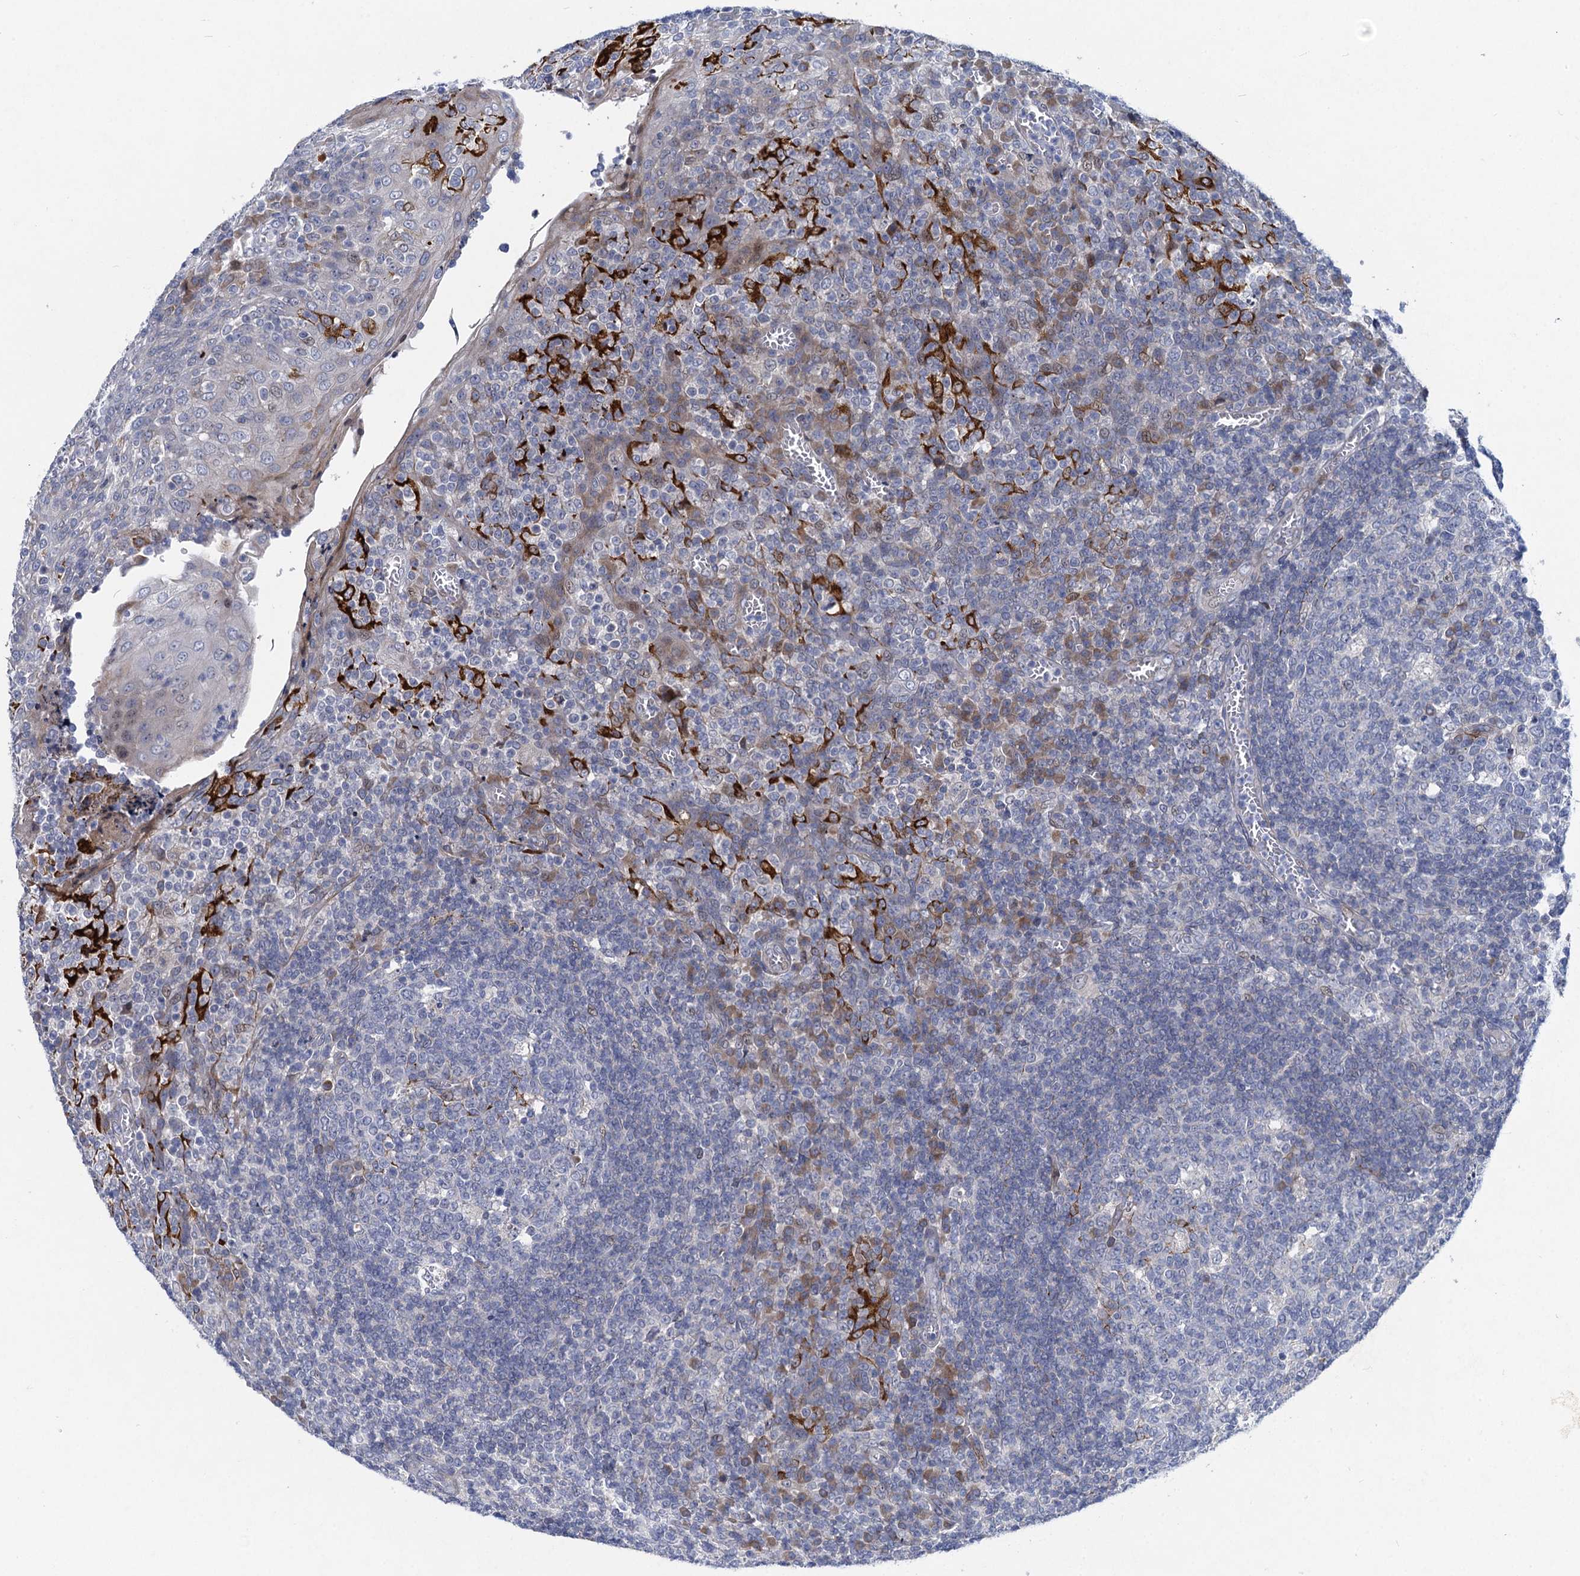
{"staining": {"intensity": "negative", "quantity": "none", "location": "none"}, "tissue": "tonsil", "cell_type": "Germinal center cells", "image_type": "normal", "snomed": [{"axis": "morphology", "description": "Normal tissue, NOS"}, {"axis": "topography", "description": "Tonsil"}], "caption": "High power microscopy histopathology image of an immunohistochemistry micrograph of normal tonsil, revealing no significant expression in germinal center cells.", "gene": "QPCTL", "patient": {"sex": "female", "age": 19}}